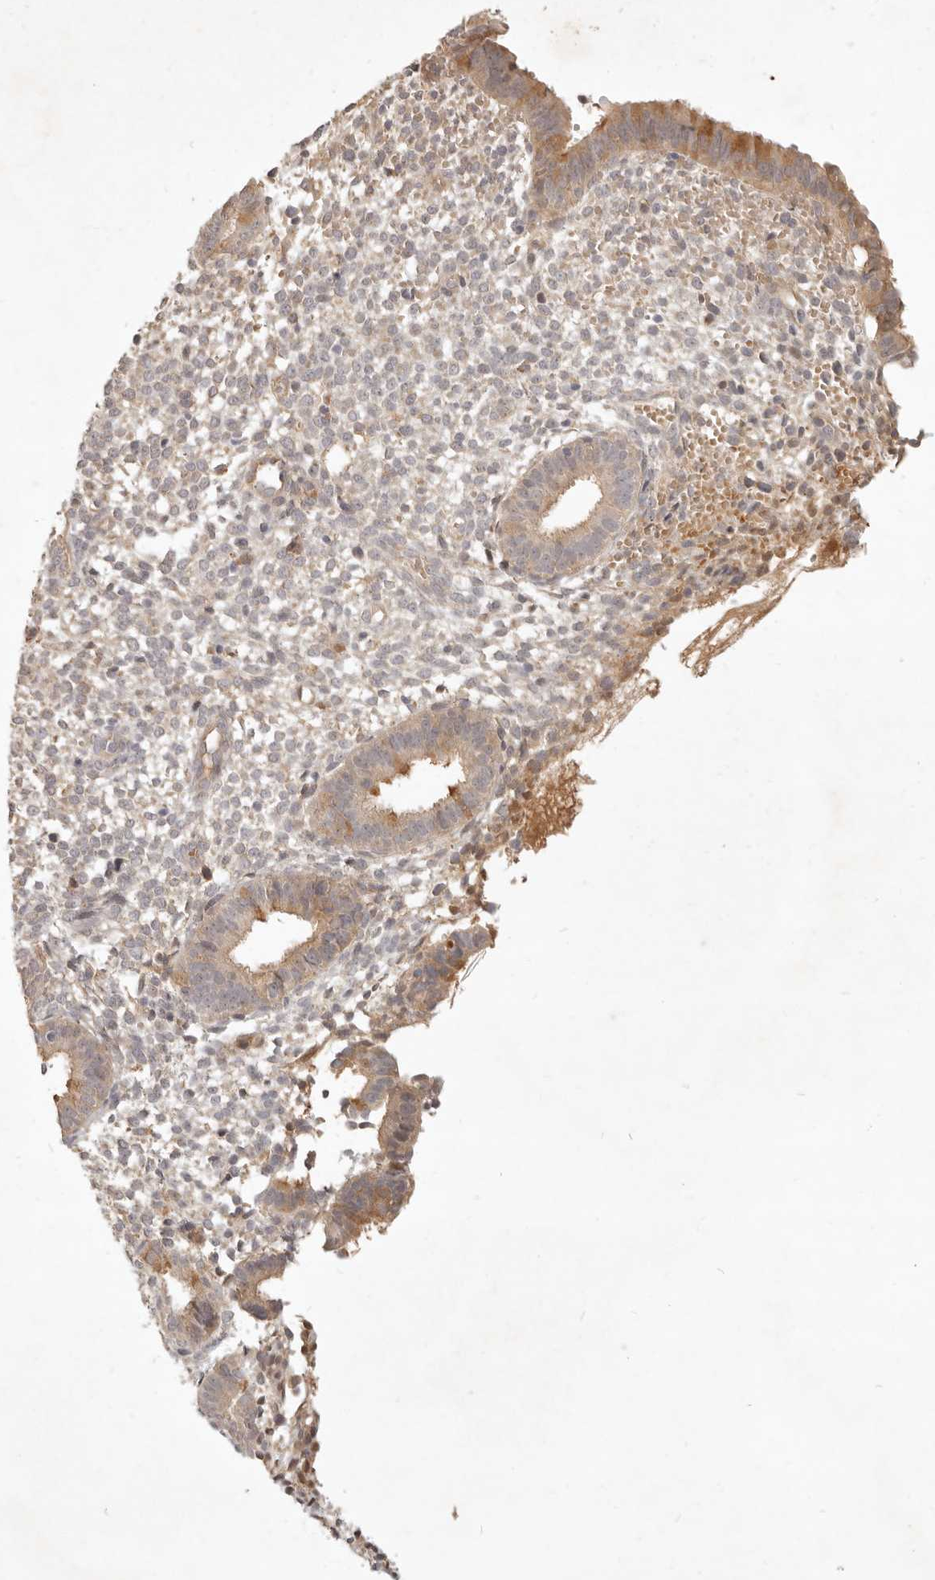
{"staining": {"intensity": "negative", "quantity": "none", "location": "none"}, "tissue": "endometrium", "cell_type": "Cells in endometrial stroma", "image_type": "normal", "snomed": [{"axis": "morphology", "description": "Normal tissue, NOS"}, {"axis": "topography", "description": "Endometrium"}], "caption": "IHC of normal human endometrium exhibits no positivity in cells in endometrial stroma. The staining was performed using DAB to visualize the protein expression in brown, while the nuclei were stained in blue with hematoxylin (Magnification: 20x).", "gene": "UBXN11", "patient": {"sex": "female", "age": 46}}